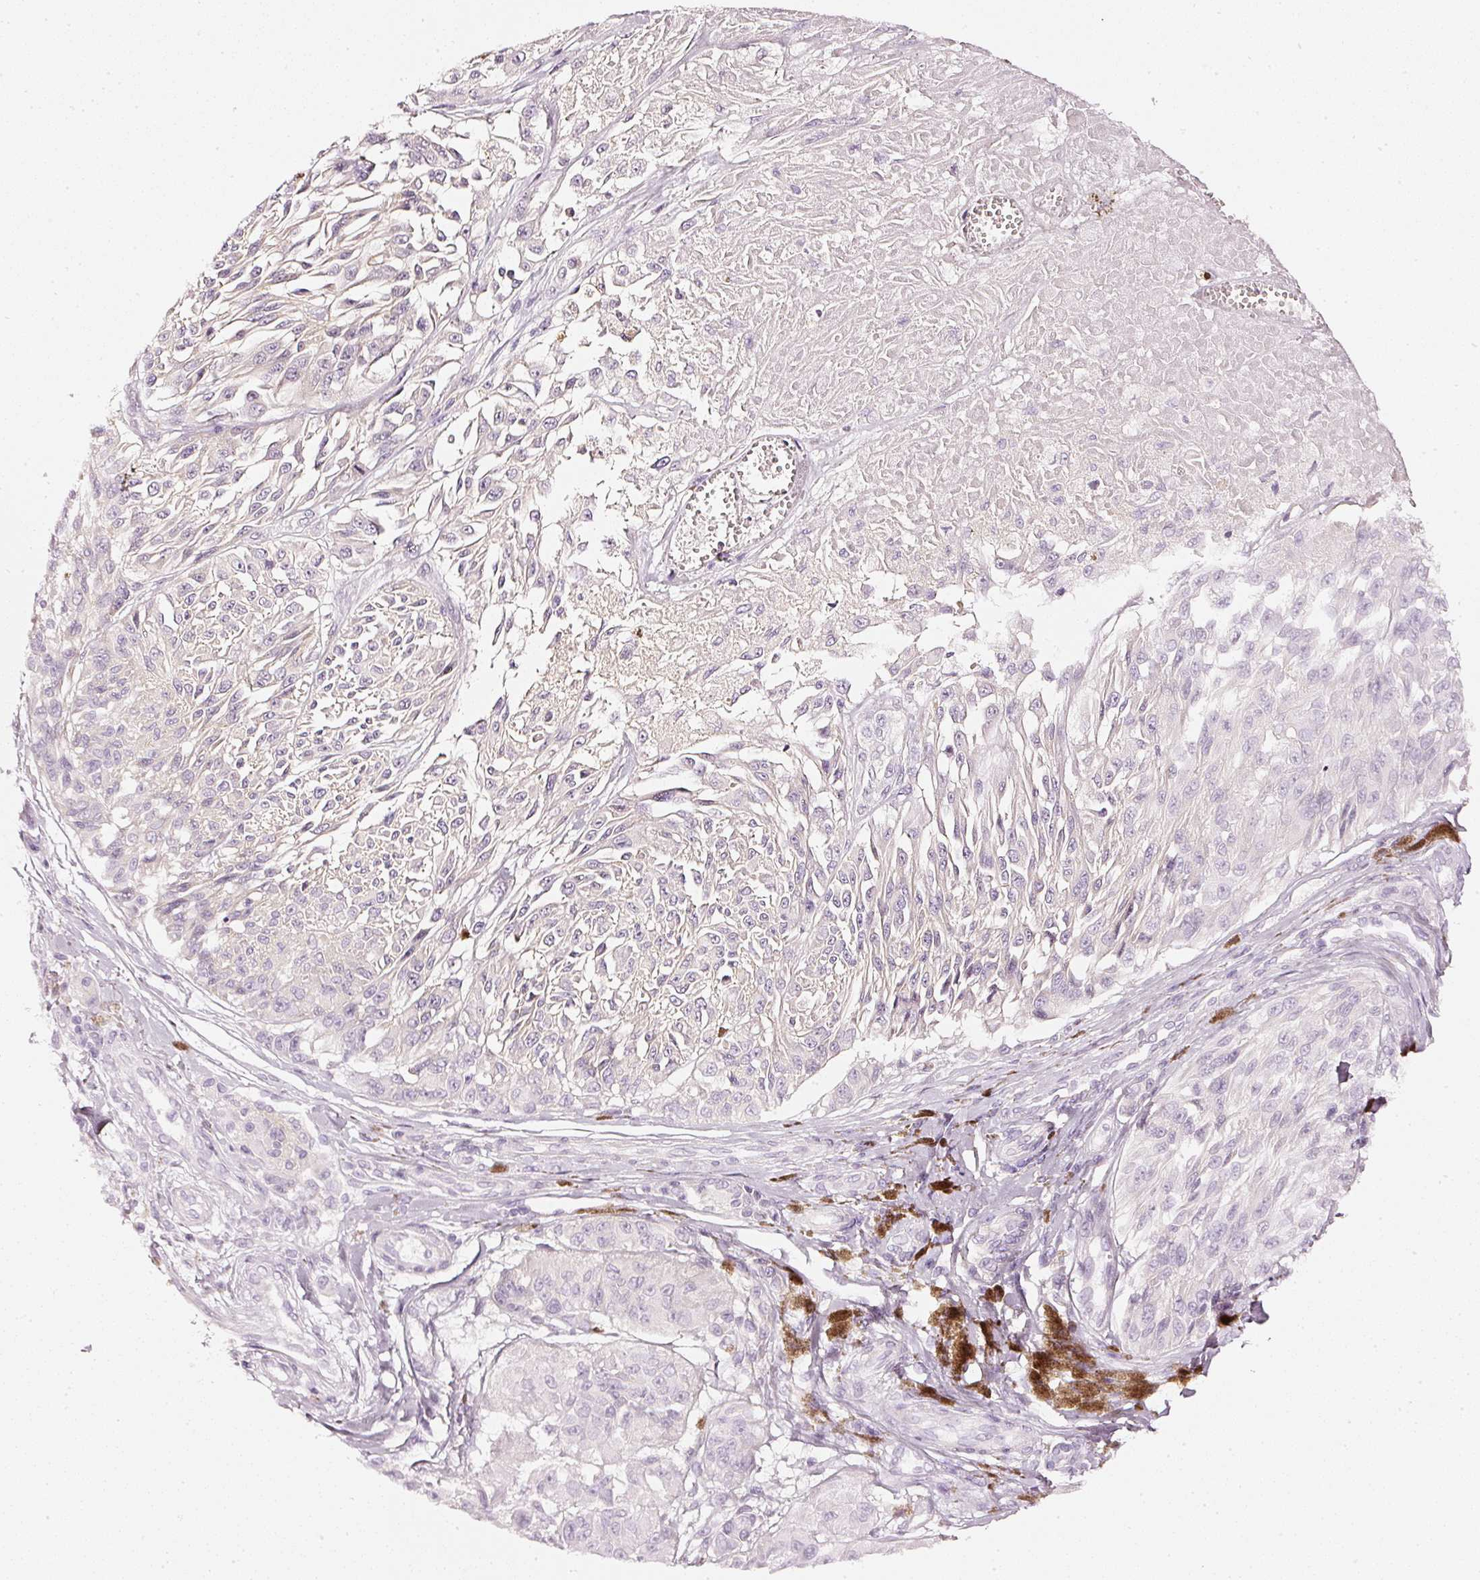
{"staining": {"intensity": "negative", "quantity": "none", "location": "none"}, "tissue": "melanoma", "cell_type": "Tumor cells", "image_type": "cancer", "snomed": [{"axis": "morphology", "description": "Malignant melanoma, NOS"}, {"axis": "topography", "description": "Skin"}], "caption": "Malignant melanoma was stained to show a protein in brown. There is no significant expression in tumor cells.", "gene": "CNP", "patient": {"sex": "male", "age": 94}}